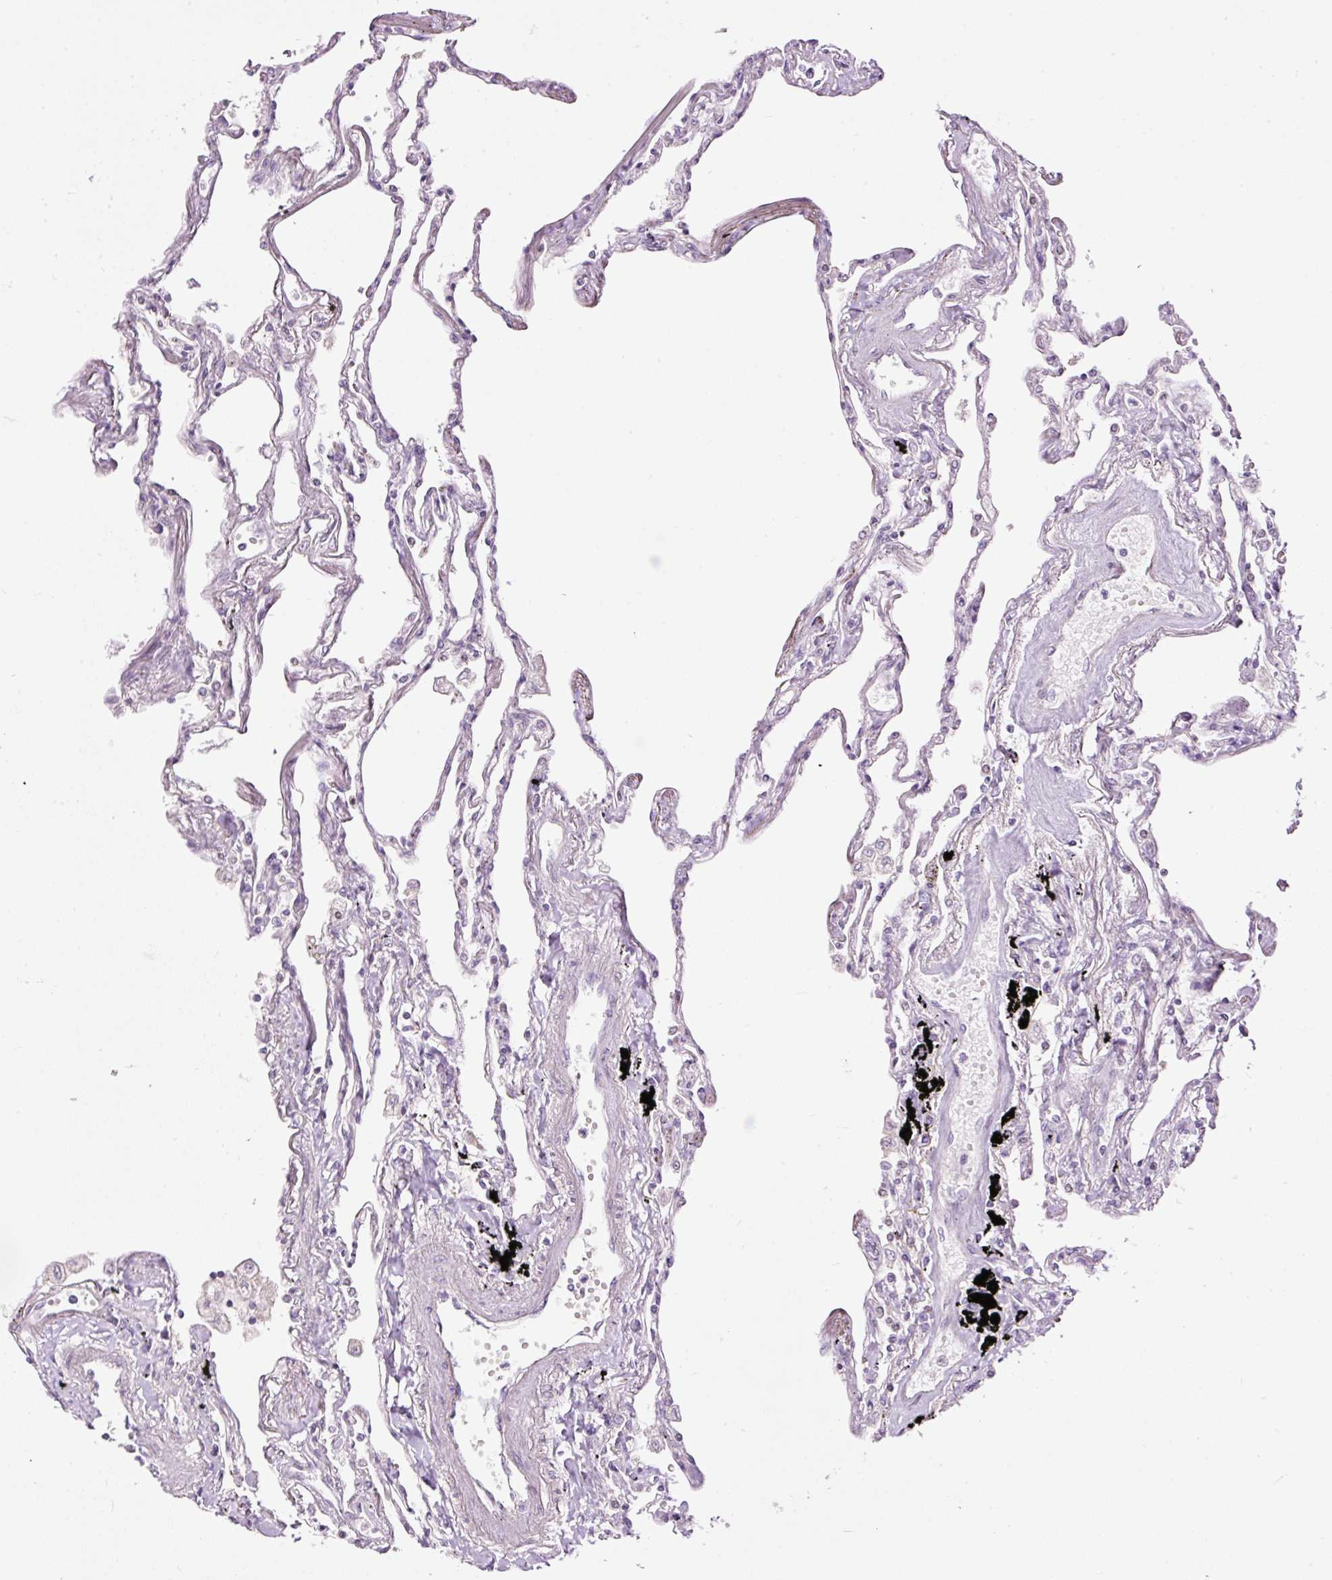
{"staining": {"intensity": "negative", "quantity": "none", "location": "none"}, "tissue": "lung", "cell_type": "Alveolar cells", "image_type": "normal", "snomed": [{"axis": "morphology", "description": "Normal tissue, NOS"}, {"axis": "topography", "description": "Lung"}], "caption": "IHC photomicrograph of unremarkable lung: human lung stained with DAB reveals no significant protein staining in alveolar cells.", "gene": "FCRL4", "patient": {"sex": "female", "age": 67}}